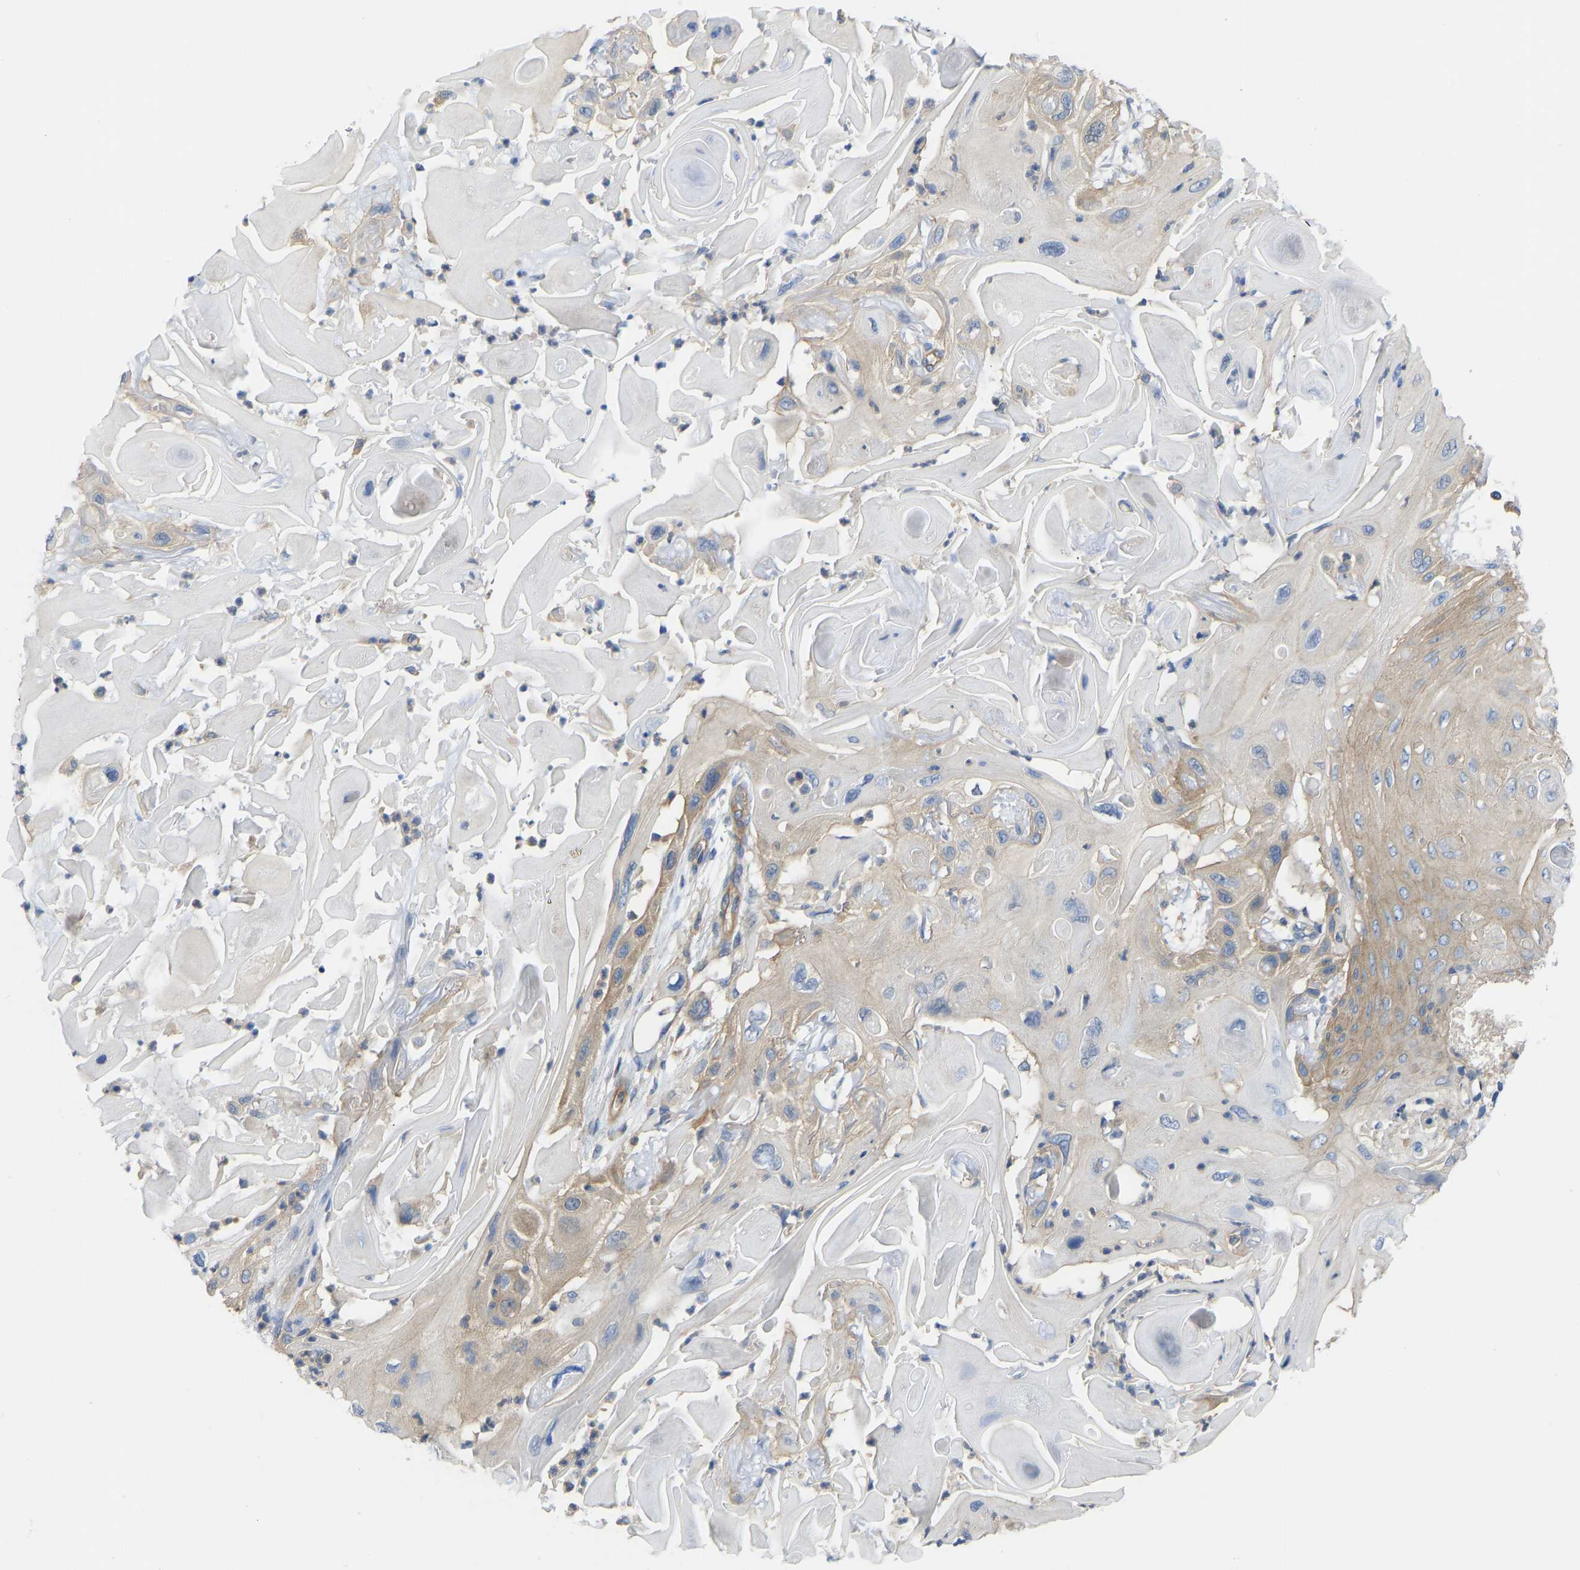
{"staining": {"intensity": "moderate", "quantity": ">75%", "location": "cytoplasmic/membranous"}, "tissue": "skin cancer", "cell_type": "Tumor cells", "image_type": "cancer", "snomed": [{"axis": "morphology", "description": "Squamous cell carcinoma, NOS"}, {"axis": "topography", "description": "Skin"}], "caption": "Immunohistochemistry (DAB) staining of skin squamous cell carcinoma displays moderate cytoplasmic/membranous protein expression in about >75% of tumor cells.", "gene": "PPP3CA", "patient": {"sex": "female", "age": 77}}